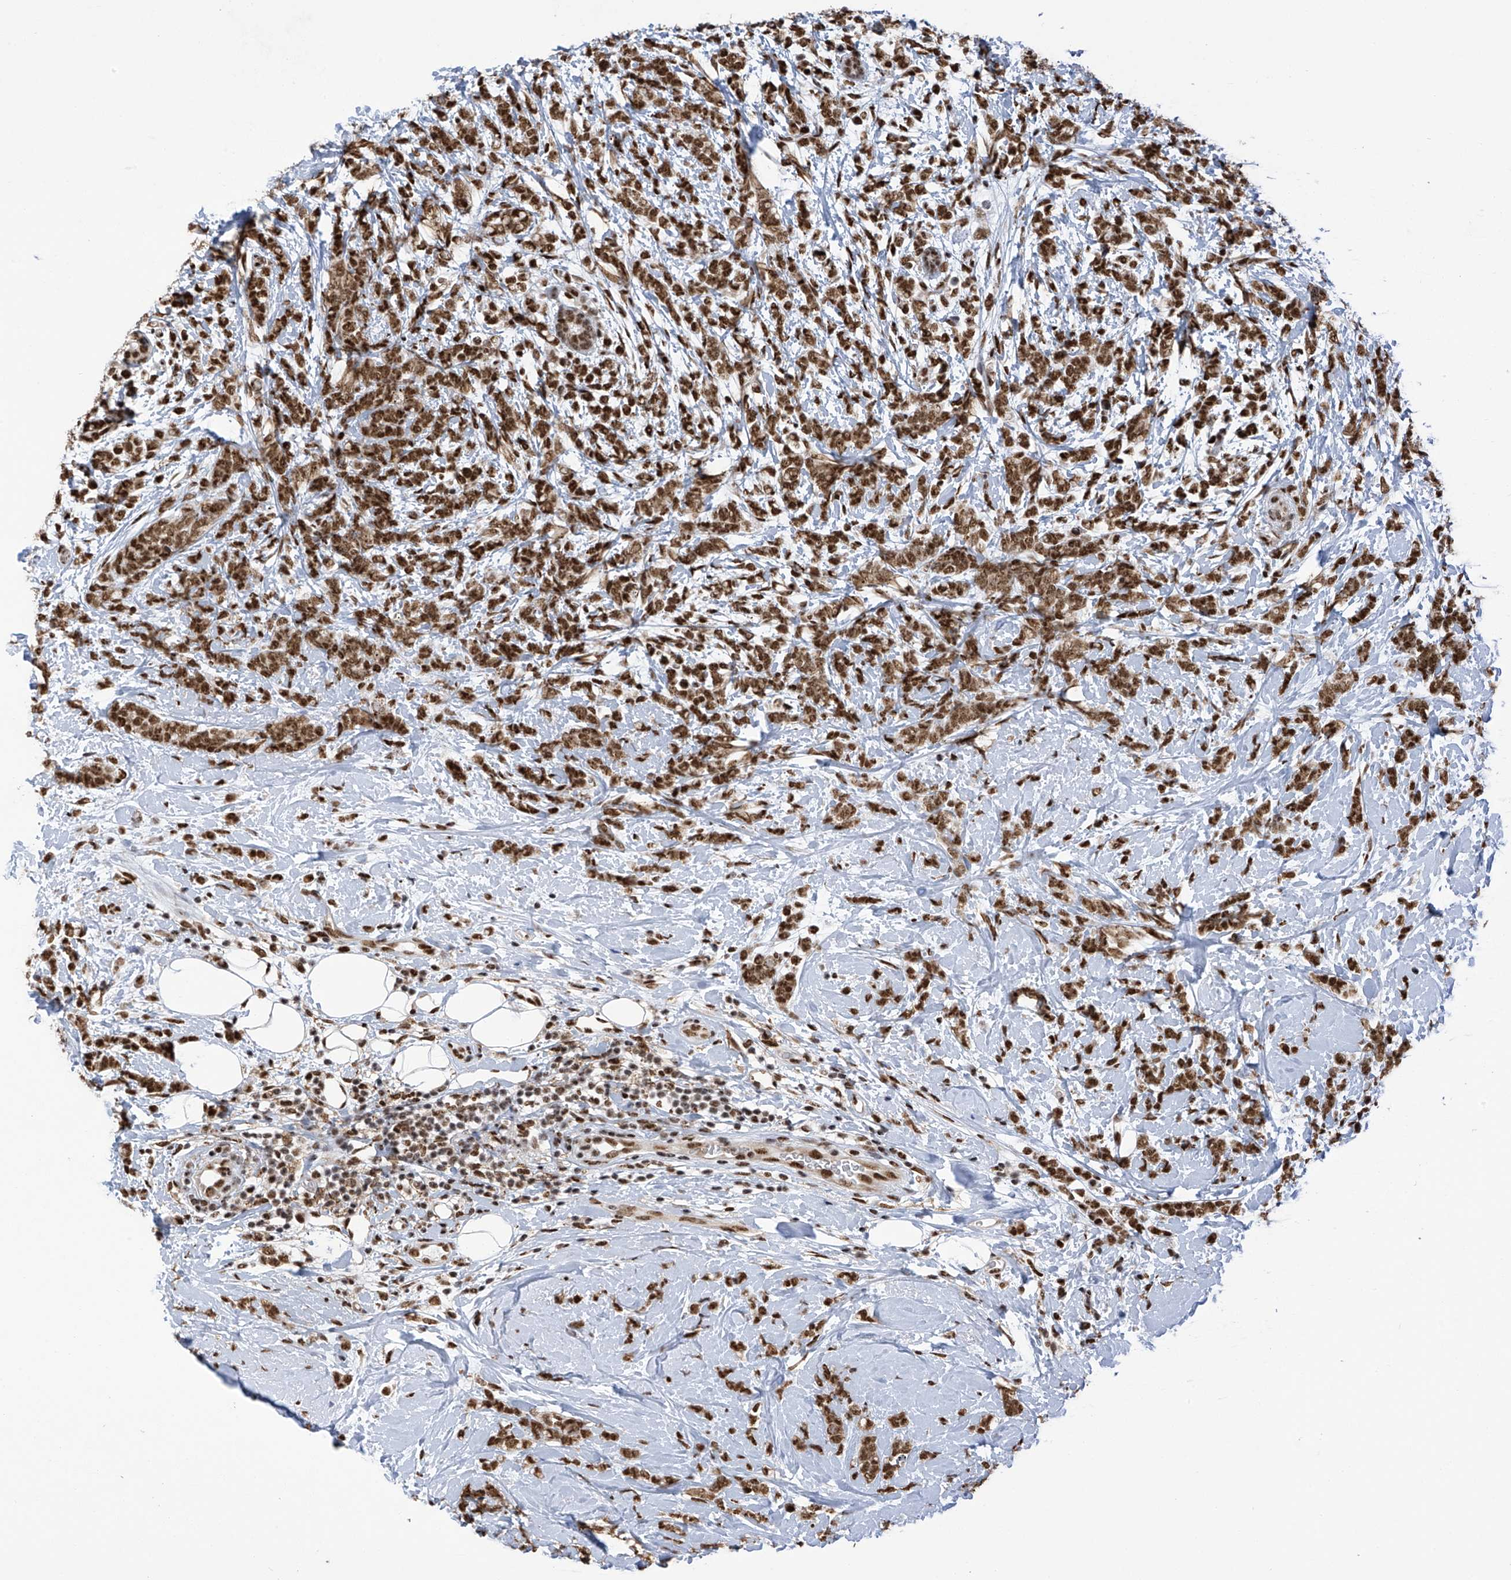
{"staining": {"intensity": "moderate", "quantity": ">75%", "location": "cytoplasmic/membranous,nuclear"}, "tissue": "breast cancer", "cell_type": "Tumor cells", "image_type": "cancer", "snomed": [{"axis": "morphology", "description": "Lobular carcinoma"}, {"axis": "topography", "description": "Breast"}], "caption": "Brown immunohistochemical staining in human lobular carcinoma (breast) shows moderate cytoplasmic/membranous and nuclear positivity in approximately >75% of tumor cells.", "gene": "APLF", "patient": {"sex": "female", "age": 58}}